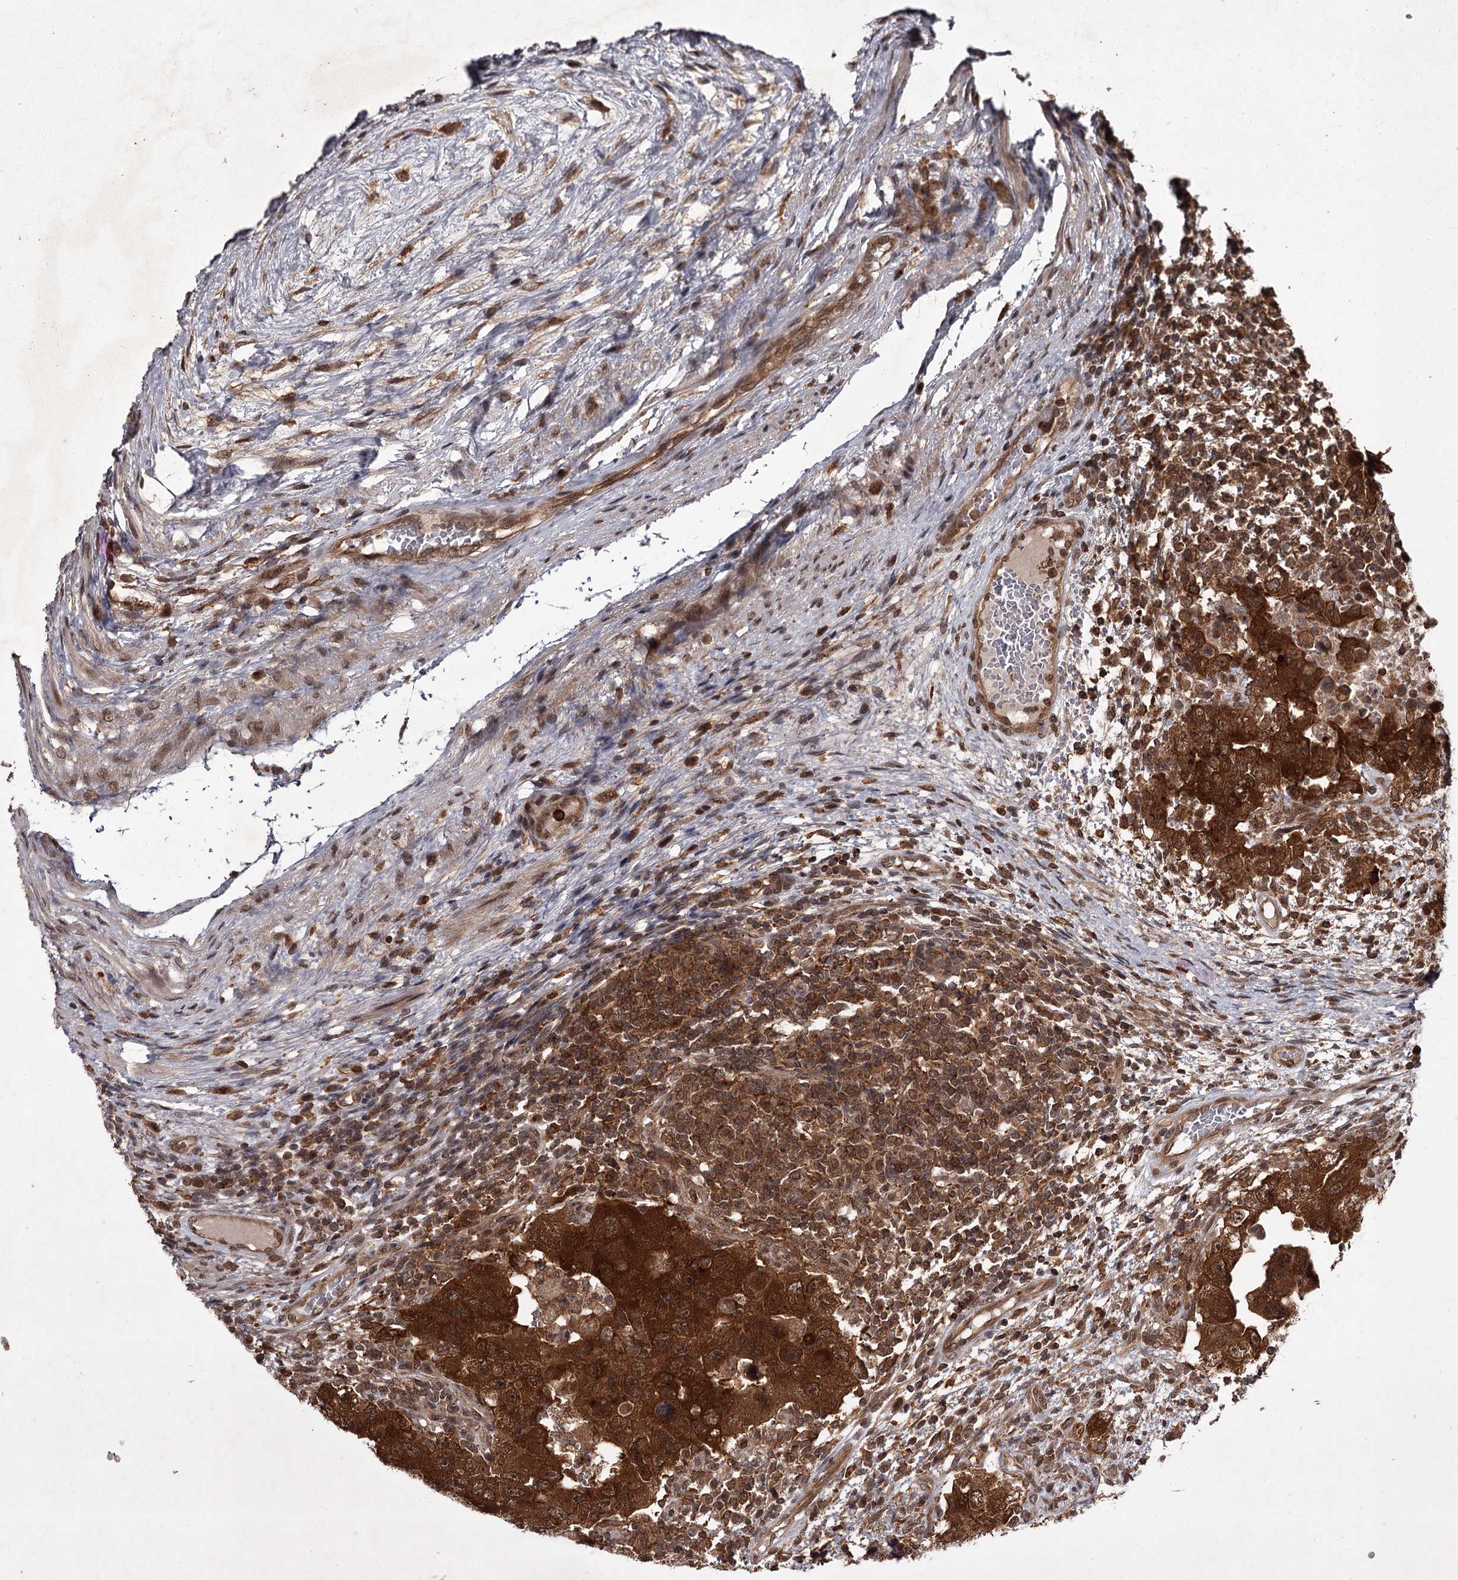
{"staining": {"intensity": "strong", "quantity": ">75%", "location": "cytoplasmic/membranous,nuclear"}, "tissue": "testis cancer", "cell_type": "Tumor cells", "image_type": "cancer", "snomed": [{"axis": "morphology", "description": "Carcinoma, Embryonal, NOS"}, {"axis": "topography", "description": "Testis"}], "caption": "This micrograph demonstrates testis embryonal carcinoma stained with IHC to label a protein in brown. The cytoplasmic/membranous and nuclear of tumor cells show strong positivity for the protein. Nuclei are counter-stained blue.", "gene": "TBC1D23", "patient": {"sex": "male", "age": 26}}